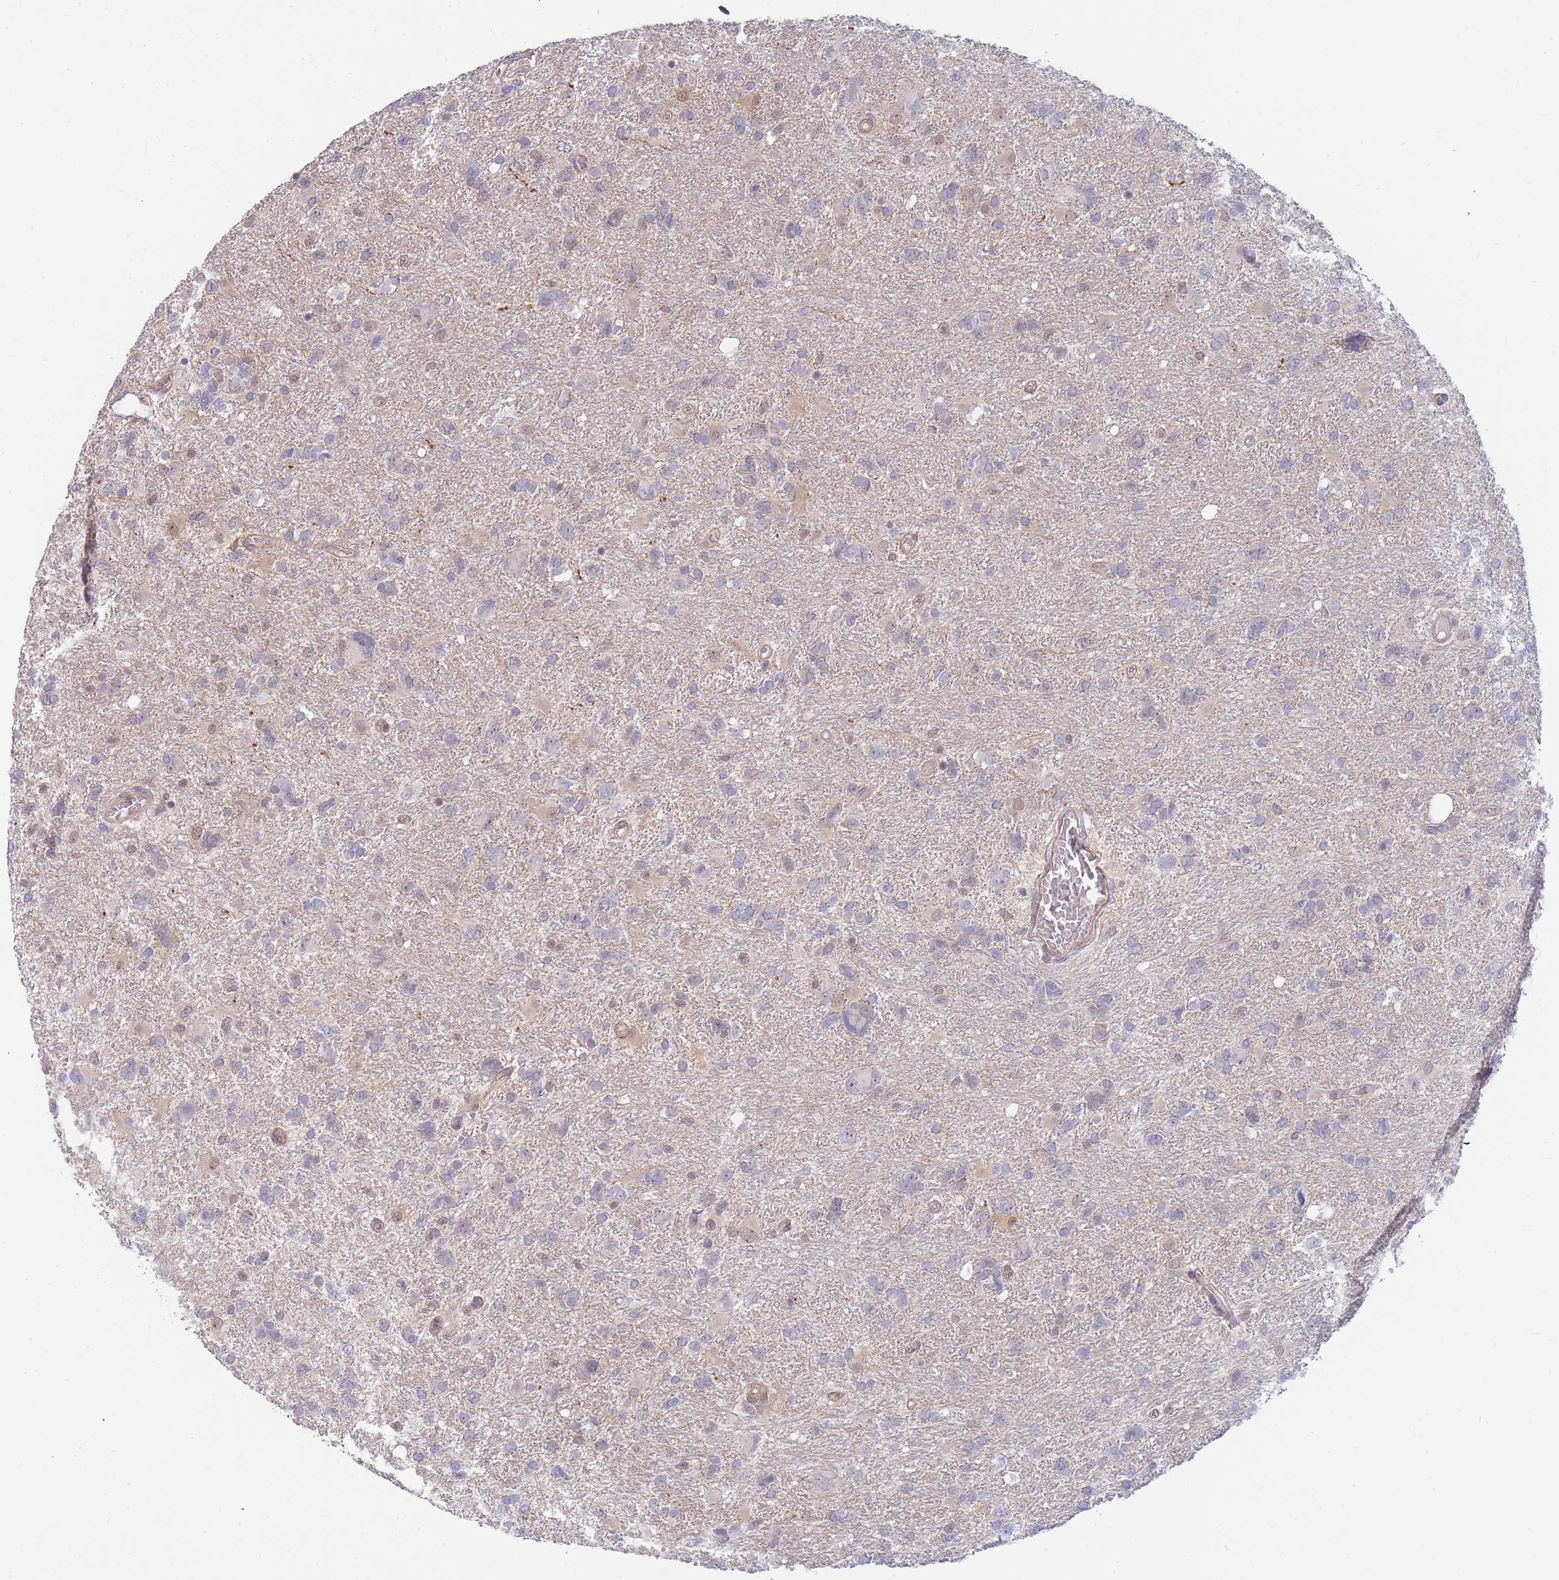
{"staining": {"intensity": "negative", "quantity": "none", "location": "none"}, "tissue": "glioma", "cell_type": "Tumor cells", "image_type": "cancer", "snomed": [{"axis": "morphology", "description": "Glioma, malignant, High grade"}, {"axis": "topography", "description": "Brain"}], "caption": "There is no significant staining in tumor cells of glioma.", "gene": "SMC6", "patient": {"sex": "male", "age": 61}}